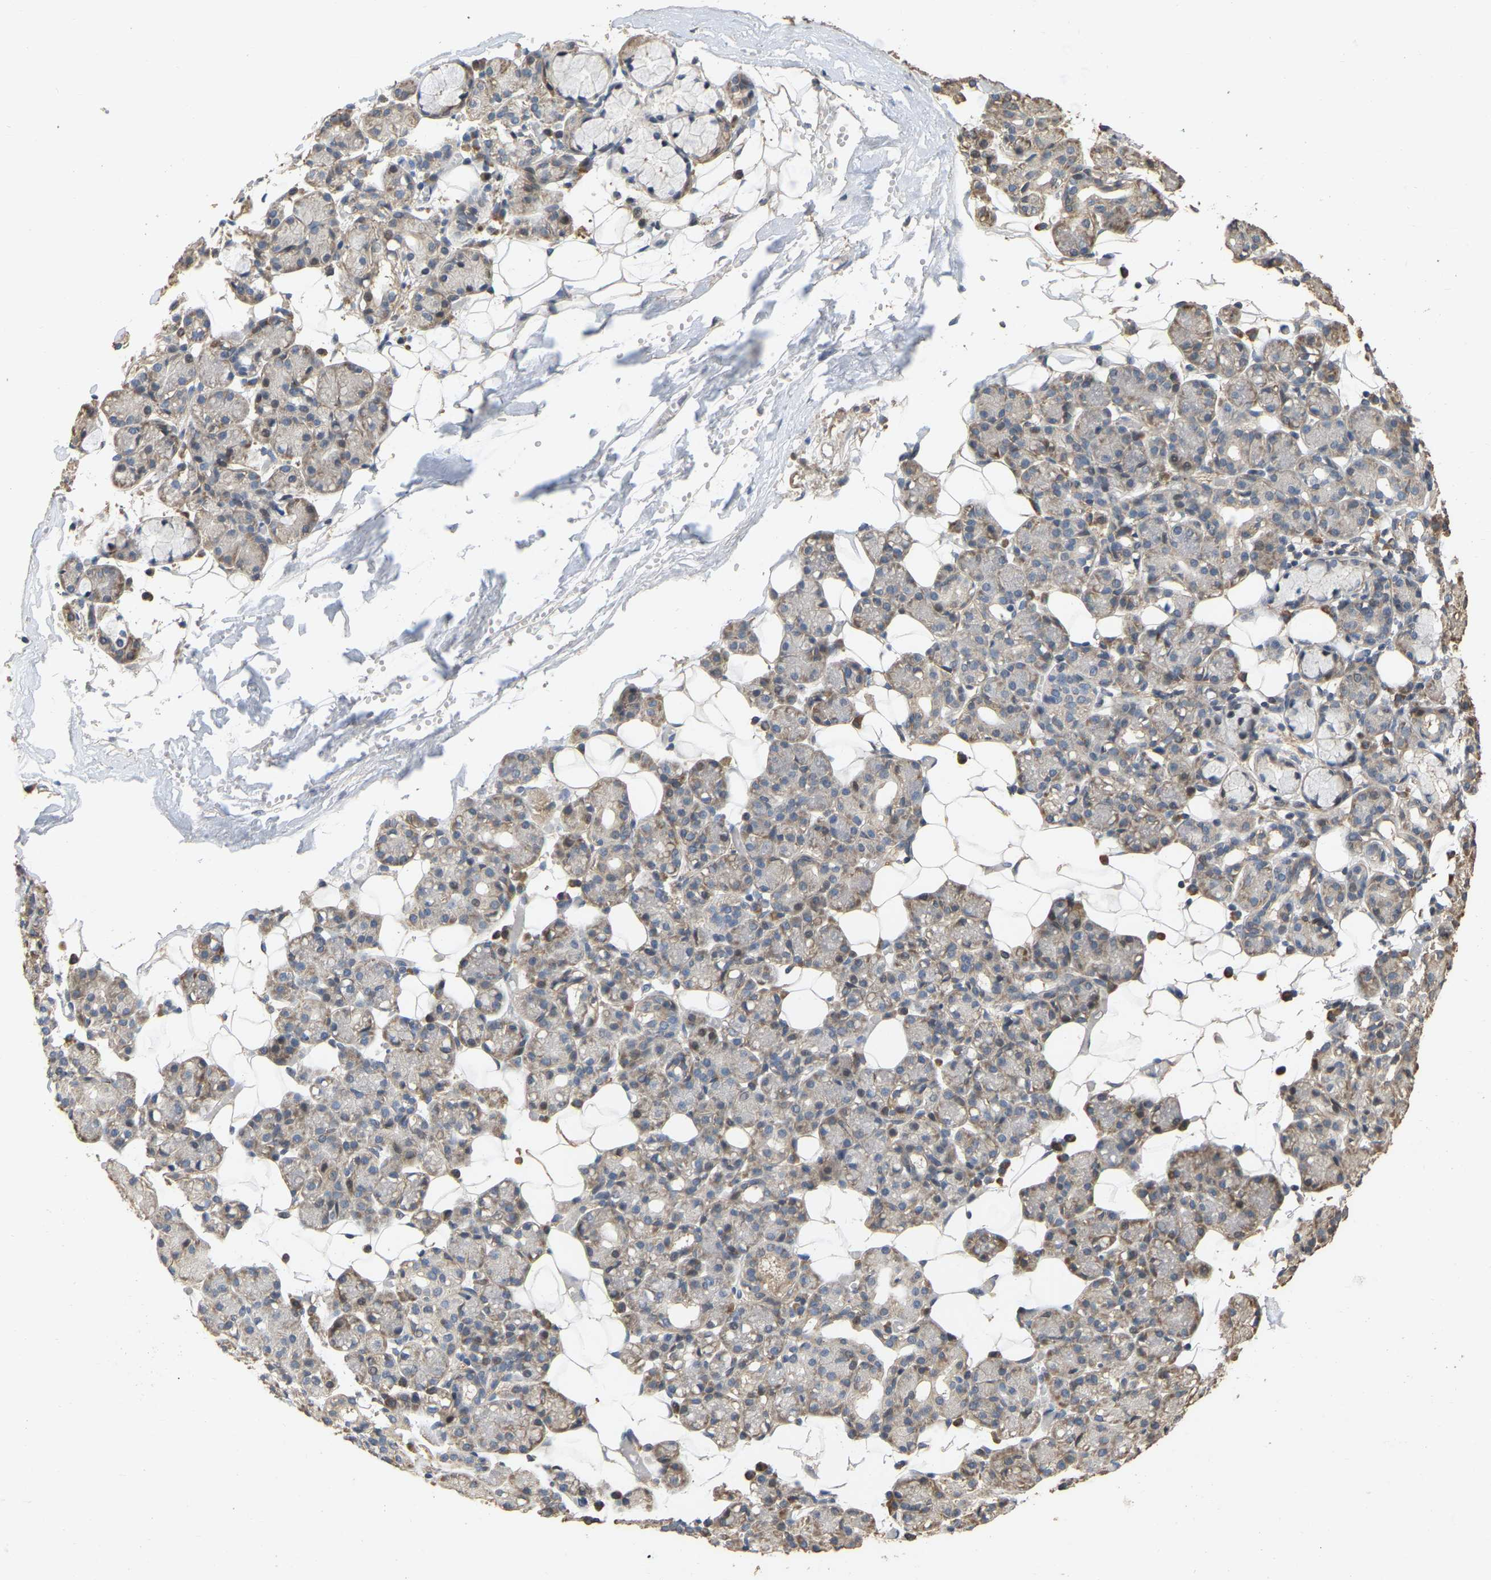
{"staining": {"intensity": "moderate", "quantity": "<25%", "location": "cytoplasmic/membranous"}, "tissue": "salivary gland", "cell_type": "Glandular cells", "image_type": "normal", "snomed": [{"axis": "morphology", "description": "Normal tissue, NOS"}, {"axis": "topography", "description": "Salivary gland"}], "caption": "Glandular cells show low levels of moderate cytoplasmic/membranous positivity in approximately <25% of cells in benign salivary gland. (DAB (3,3'-diaminobenzidine) = brown stain, brightfield microscopy at high magnification).", "gene": "NCS1", "patient": {"sex": "male", "age": 63}}